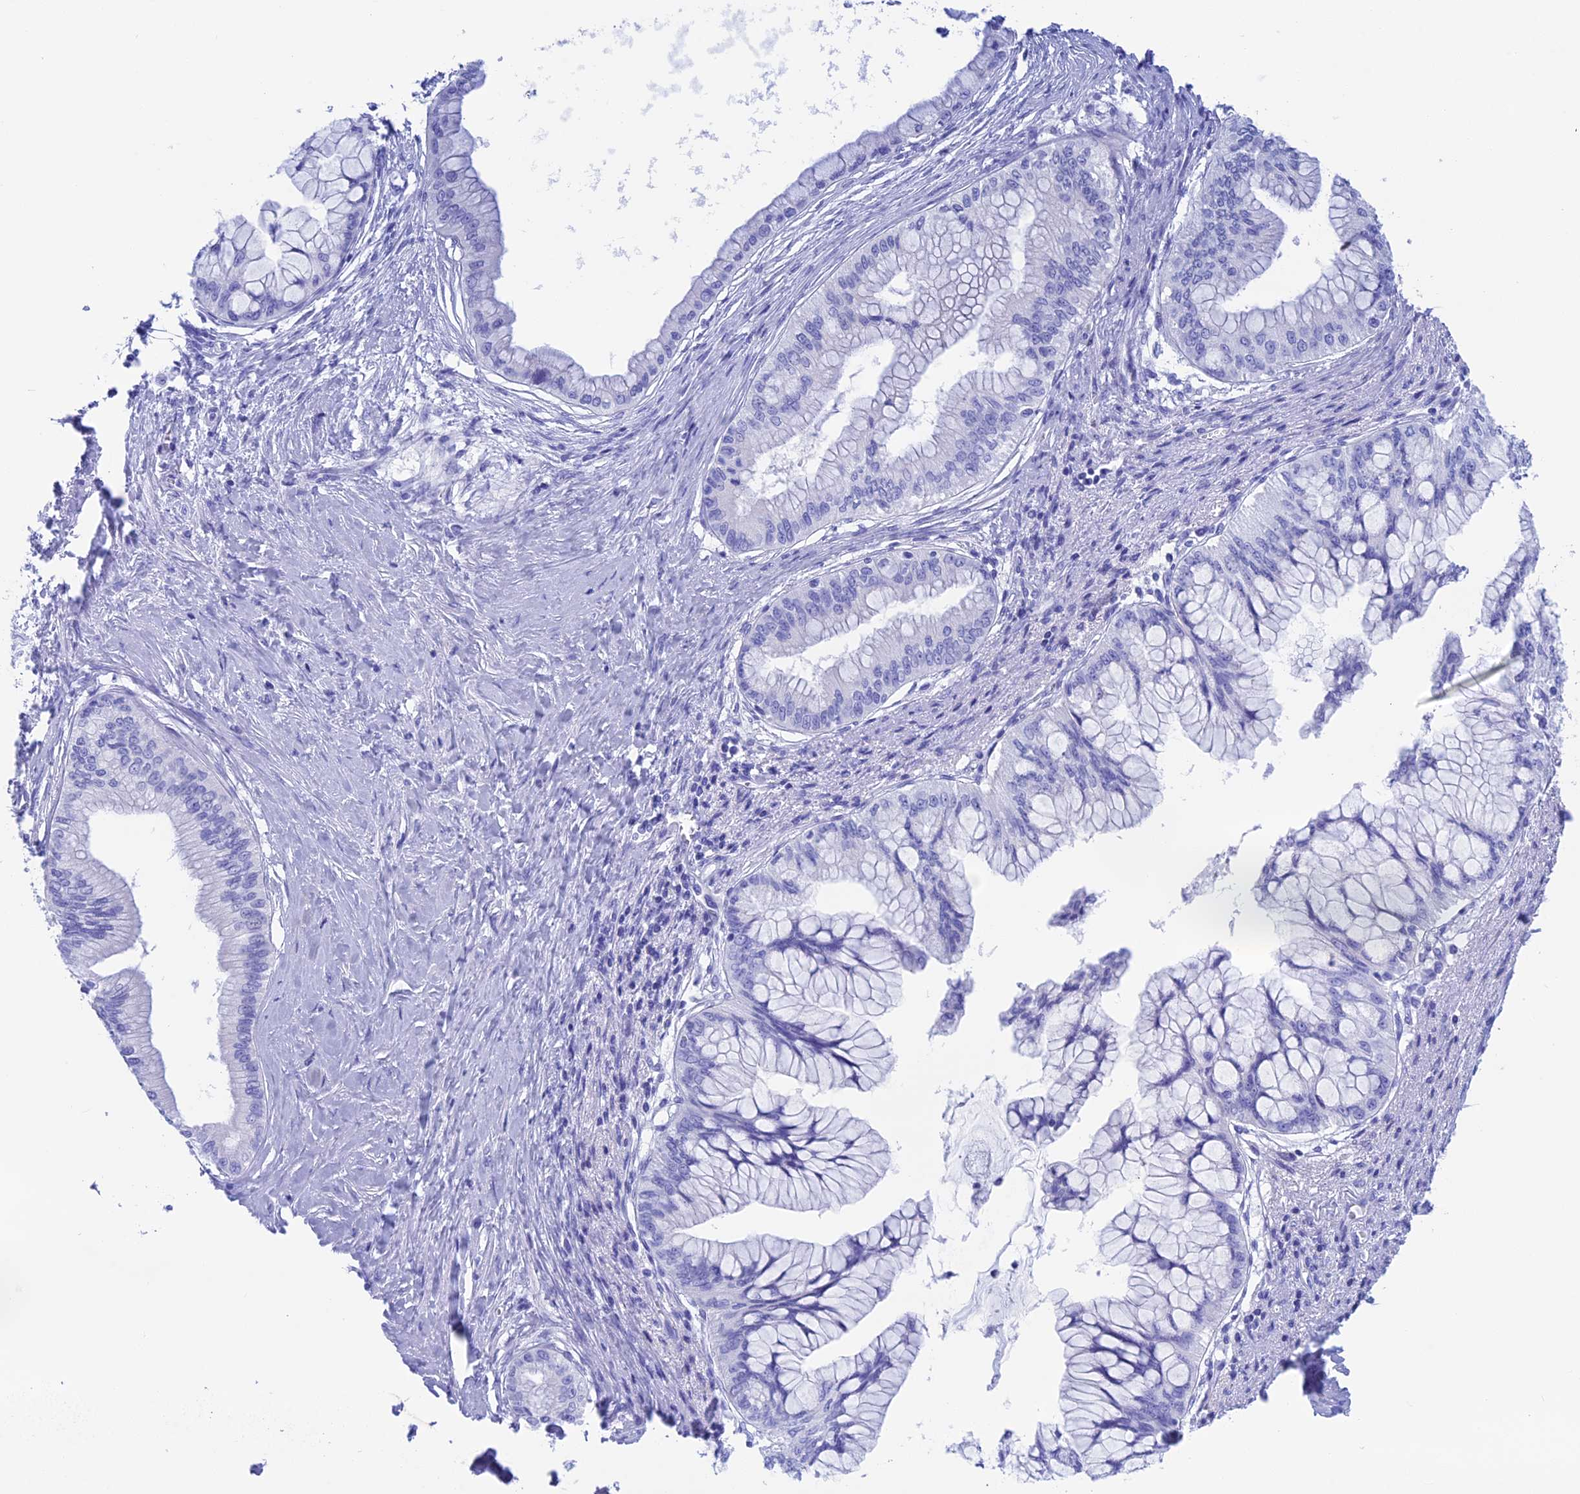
{"staining": {"intensity": "negative", "quantity": "none", "location": "none"}, "tissue": "pancreatic cancer", "cell_type": "Tumor cells", "image_type": "cancer", "snomed": [{"axis": "morphology", "description": "Adenocarcinoma, NOS"}, {"axis": "topography", "description": "Pancreas"}], "caption": "IHC micrograph of neoplastic tissue: pancreatic cancer stained with DAB (3,3'-diaminobenzidine) reveals no significant protein expression in tumor cells. (Stains: DAB immunohistochemistry with hematoxylin counter stain, Microscopy: brightfield microscopy at high magnification).", "gene": "ERICH4", "patient": {"sex": "male", "age": 46}}